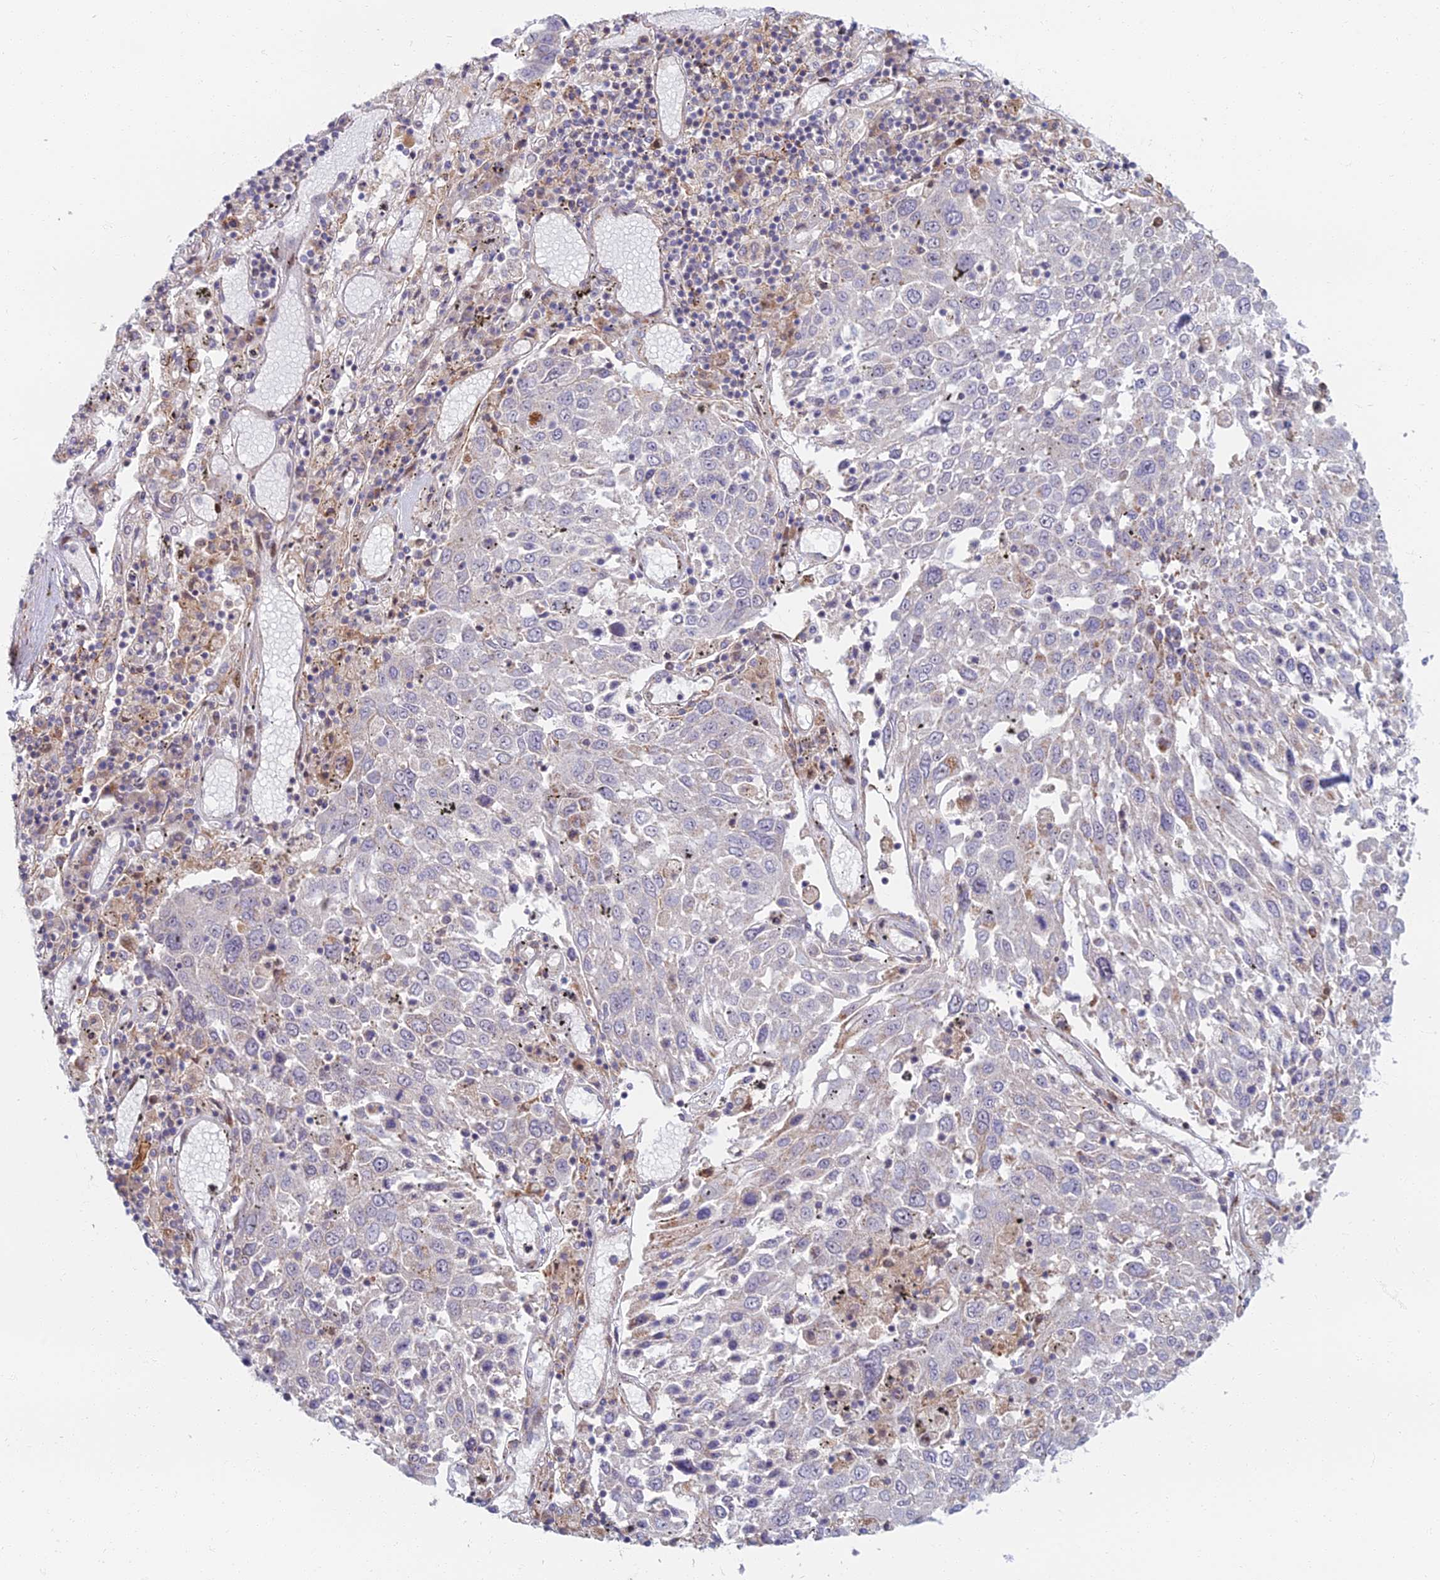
{"staining": {"intensity": "negative", "quantity": "none", "location": "none"}, "tissue": "lung cancer", "cell_type": "Tumor cells", "image_type": "cancer", "snomed": [{"axis": "morphology", "description": "Squamous cell carcinoma, NOS"}, {"axis": "topography", "description": "Lung"}], "caption": "Histopathology image shows no protein staining in tumor cells of lung cancer (squamous cell carcinoma) tissue.", "gene": "C15orf40", "patient": {"sex": "male", "age": 65}}